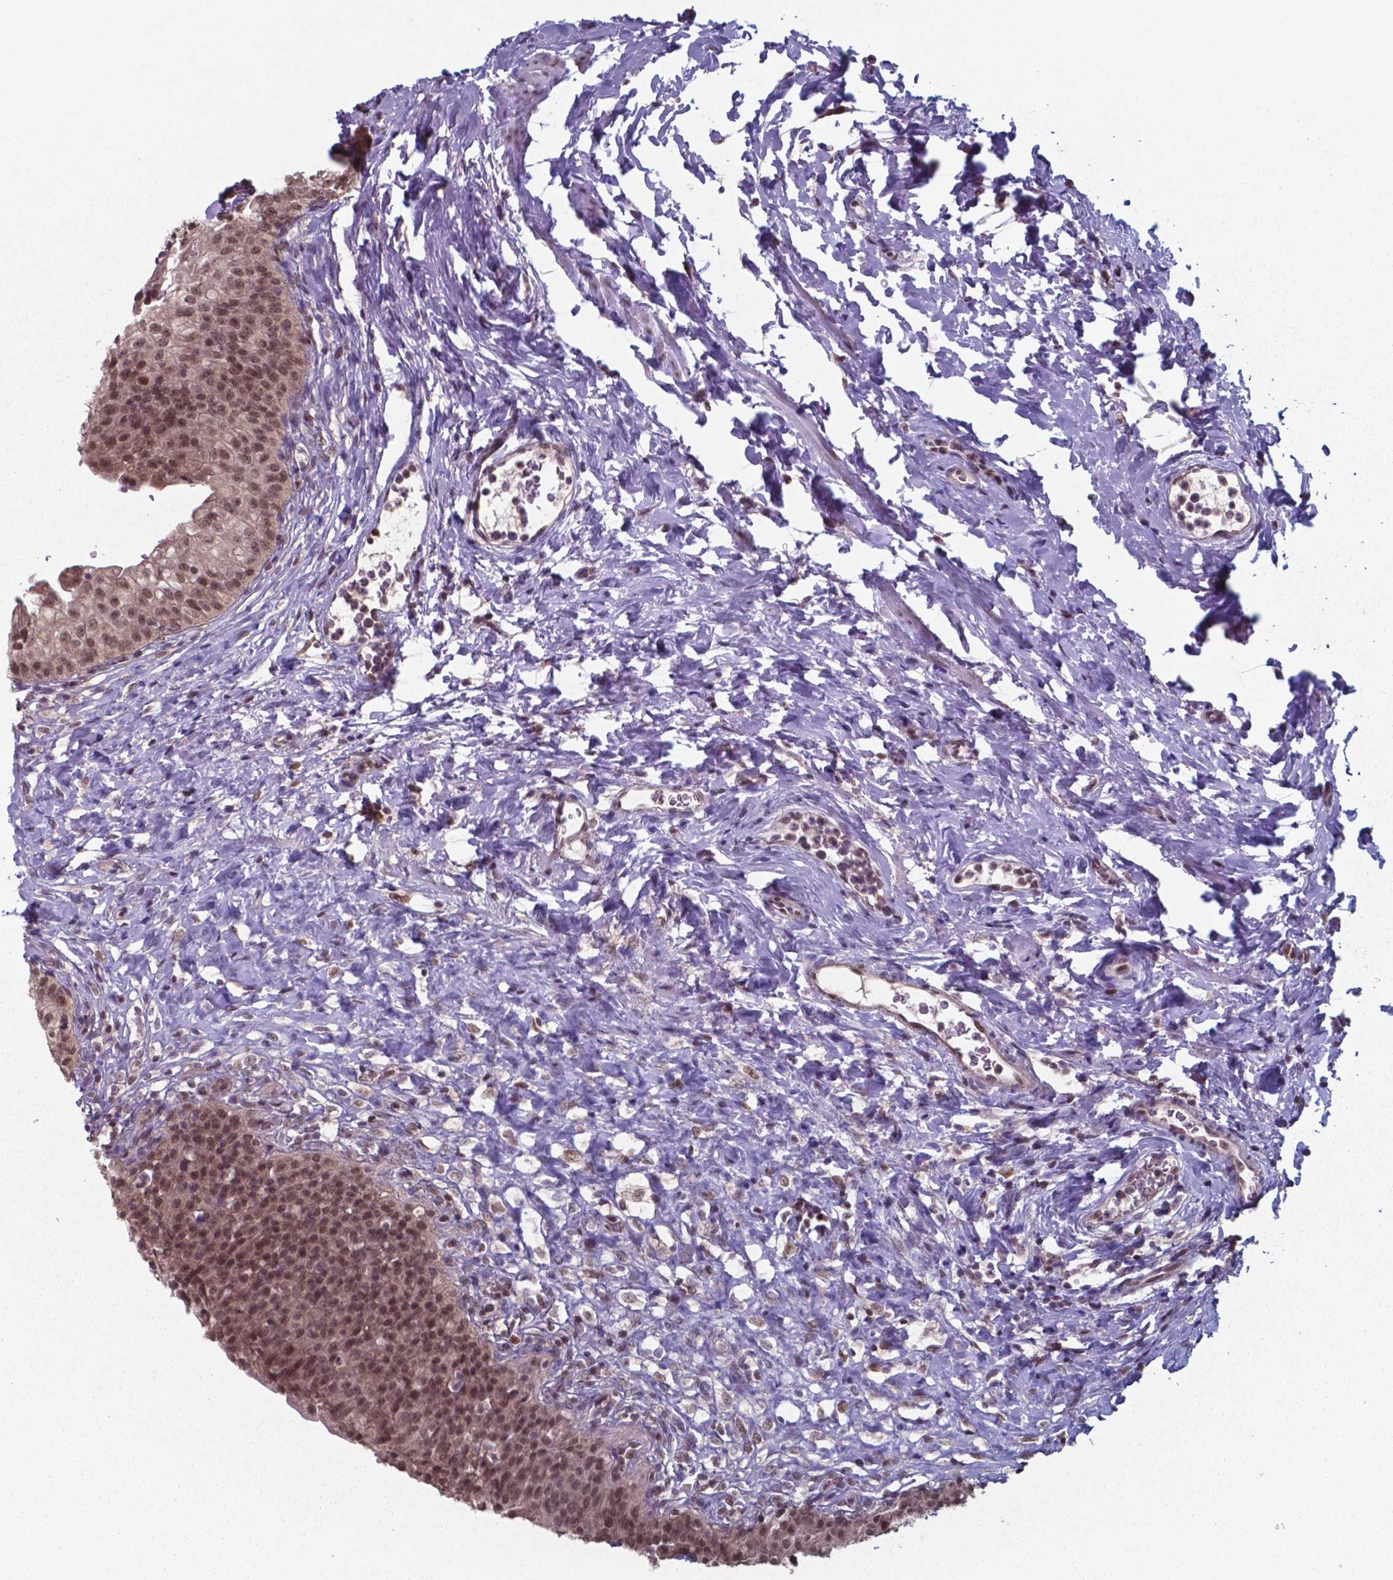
{"staining": {"intensity": "moderate", "quantity": ">75%", "location": "nuclear"}, "tissue": "urinary bladder", "cell_type": "Urothelial cells", "image_type": "normal", "snomed": [{"axis": "morphology", "description": "Normal tissue, NOS"}, {"axis": "topography", "description": "Urinary bladder"}], "caption": "IHC staining of normal urinary bladder, which displays medium levels of moderate nuclear expression in approximately >75% of urothelial cells indicating moderate nuclear protein expression. The staining was performed using DAB (3,3'-diaminobenzidine) (brown) for protein detection and nuclei were counterstained in hematoxylin (blue).", "gene": "UBA1", "patient": {"sex": "male", "age": 76}}